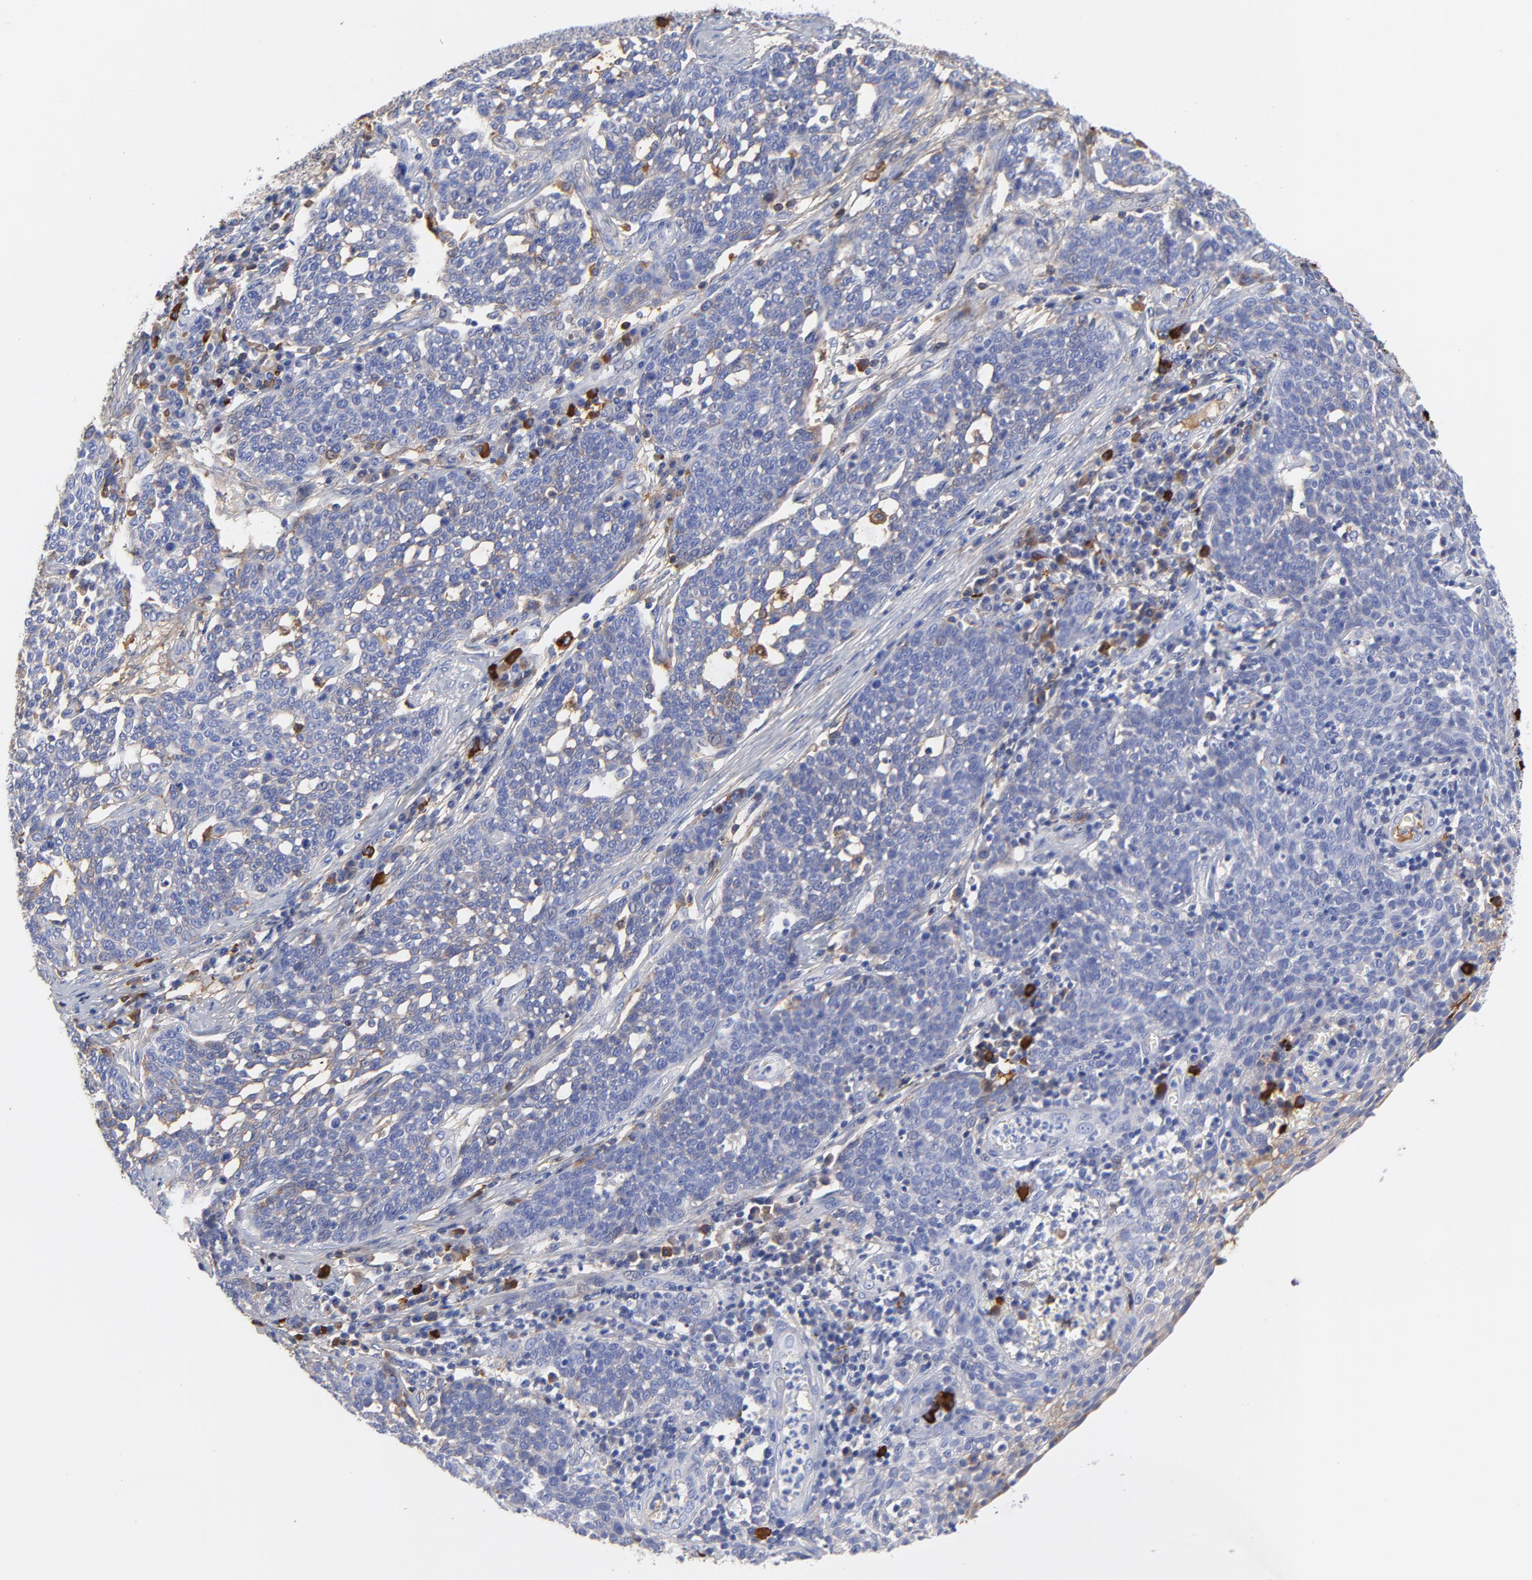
{"staining": {"intensity": "weak", "quantity": "<25%", "location": "cytoplasmic/membranous"}, "tissue": "cervical cancer", "cell_type": "Tumor cells", "image_type": "cancer", "snomed": [{"axis": "morphology", "description": "Squamous cell carcinoma, NOS"}, {"axis": "topography", "description": "Cervix"}], "caption": "The IHC photomicrograph has no significant staining in tumor cells of squamous cell carcinoma (cervical) tissue.", "gene": "IGLV3-10", "patient": {"sex": "female", "age": 34}}